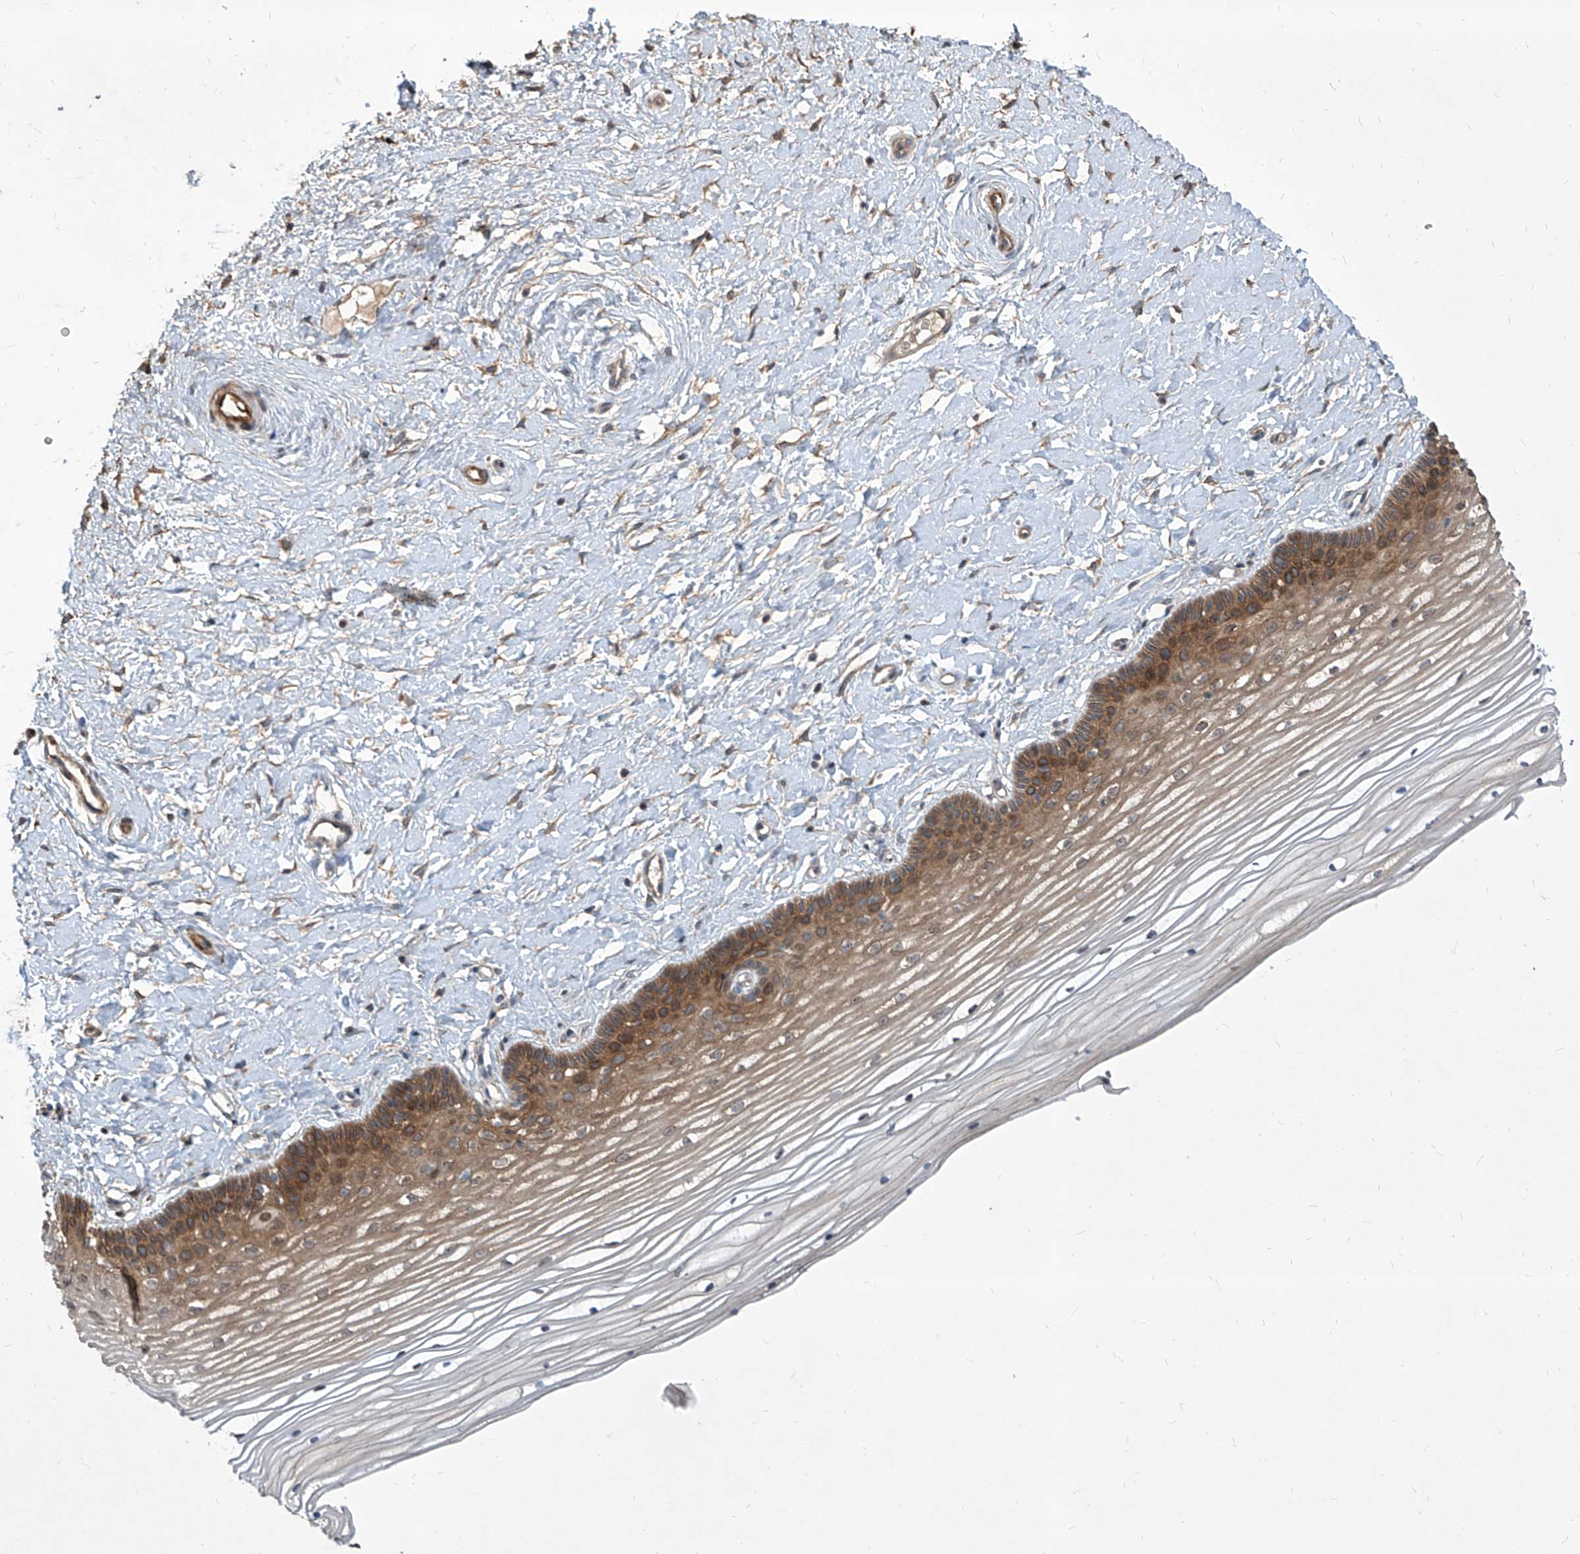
{"staining": {"intensity": "strong", "quantity": "25%-75%", "location": "cytoplasmic/membranous"}, "tissue": "vagina", "cell_type": "Squamous epithelial cells", "image_type": "normal", "snomed": [{"axis": "morphology", "description": "Normal tissue, NOS"}, {"axis": "topography", "description": "Vagina"}, {"axis": "topography", "description": "Cervix"}], "caption": "A brown stain labels strong cytoplasmic/membranous staining of a protein in squamous epithelial cells of unremarkable vagina.", "gene": "FAM83B", "patient": {"sex": "female", "age": 40}}